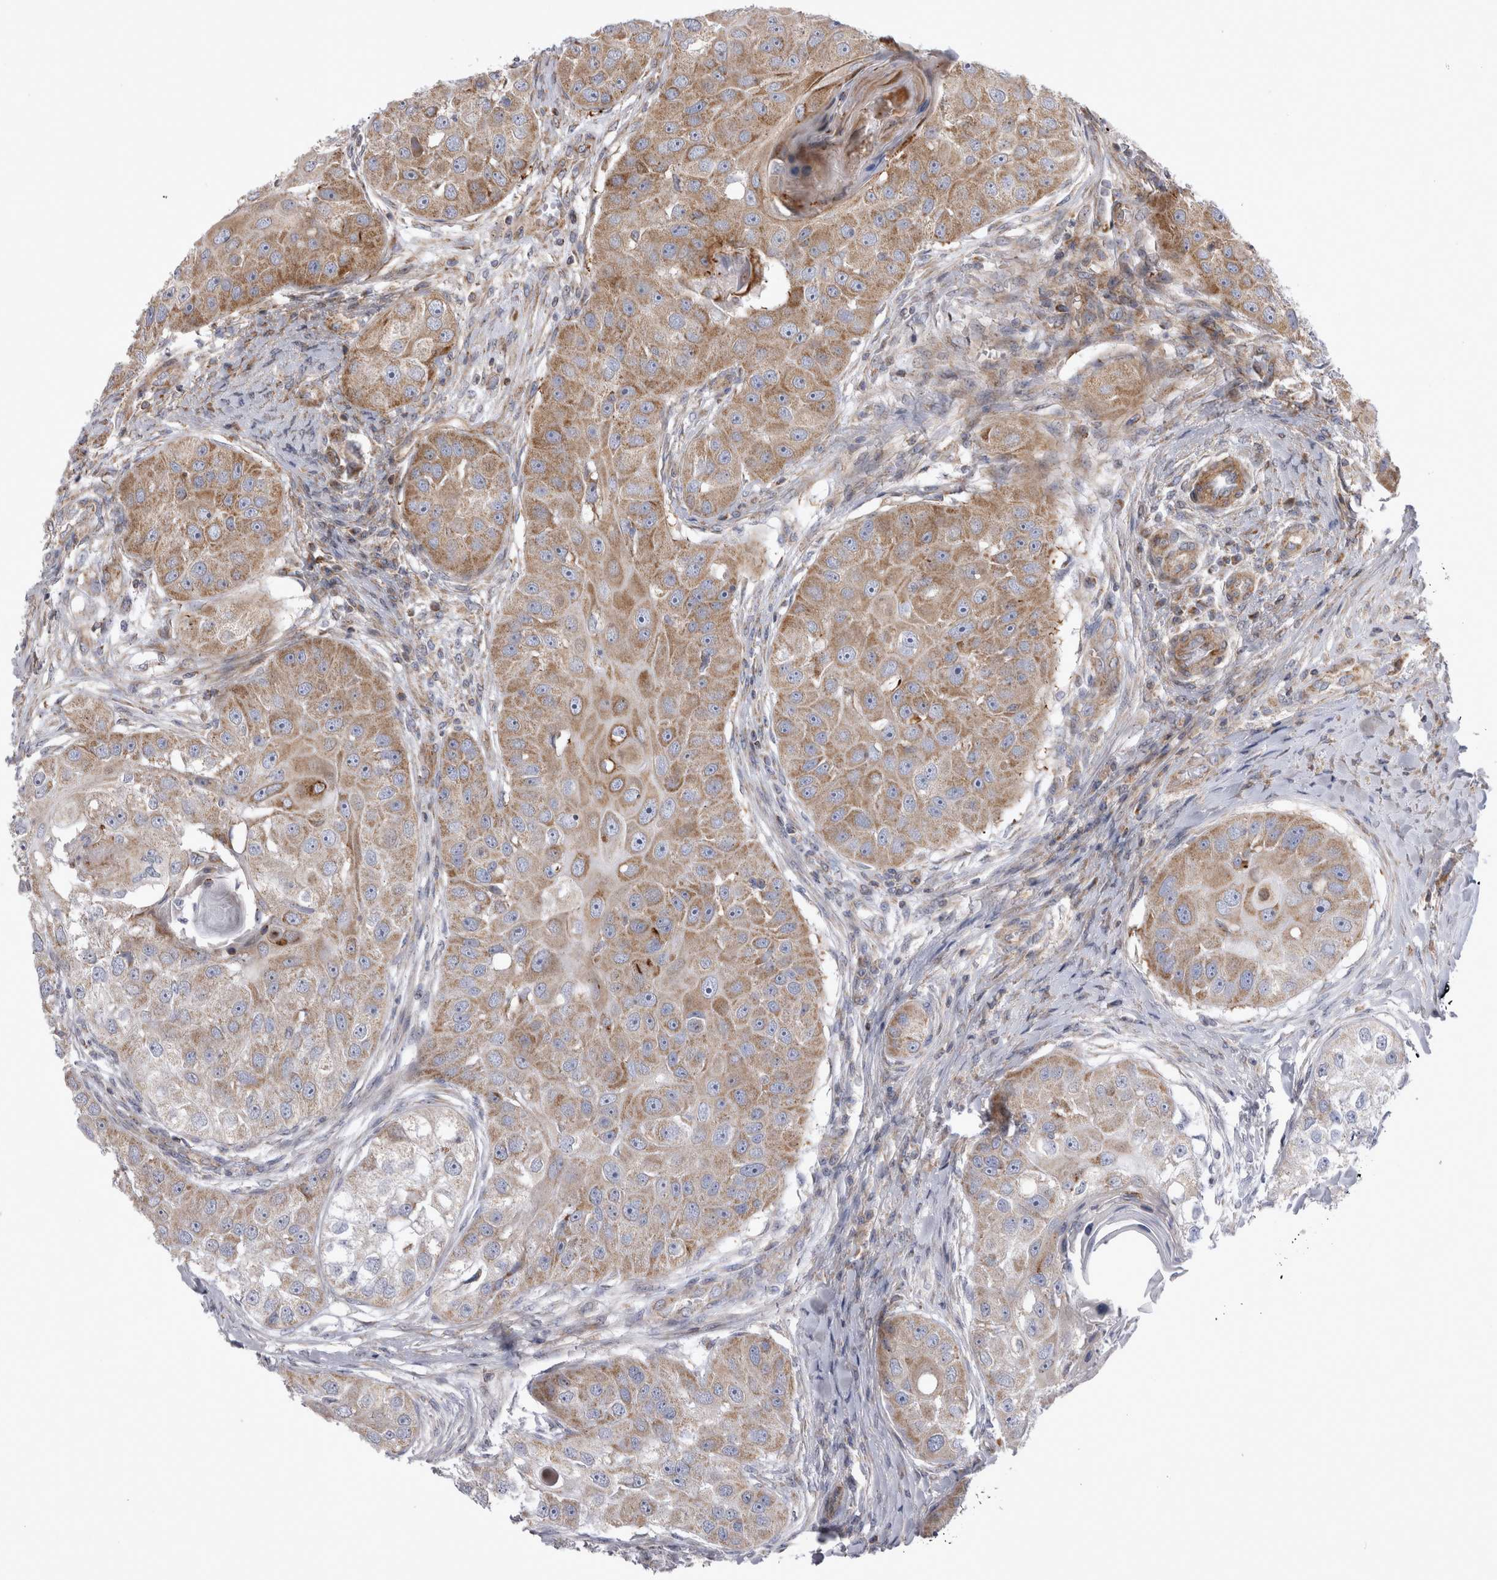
{"staining": {"intensity": "moderate", "quantity": ">75%", "location": "cytoplasmic/membranous"}, "tissue": "head and neck cancer", "cell_type": "Tumor cells", "image_type": "cancer", "snomed": [{"axis": "morphology", "description": "Normal tissue, NOS"}, {"axis": "morphology", "description": "Squamous cell carcinoma, NOS"}, {"axis": "topography", "description": "Skeletal muscle"}, {"axis": "topography", "description": "Head-Neck"}], "caption": "Immunohistochemistry (IHC) image of head and neck cancer (squamous cell carcinoma) stained for a protein (brown), which displays medium levels of moderate cytoplasmic/membranous positivity in about >75% of tumor cells.", "gene": "TSPOAP1", "patient": {"sex": "male", "age": 51}}